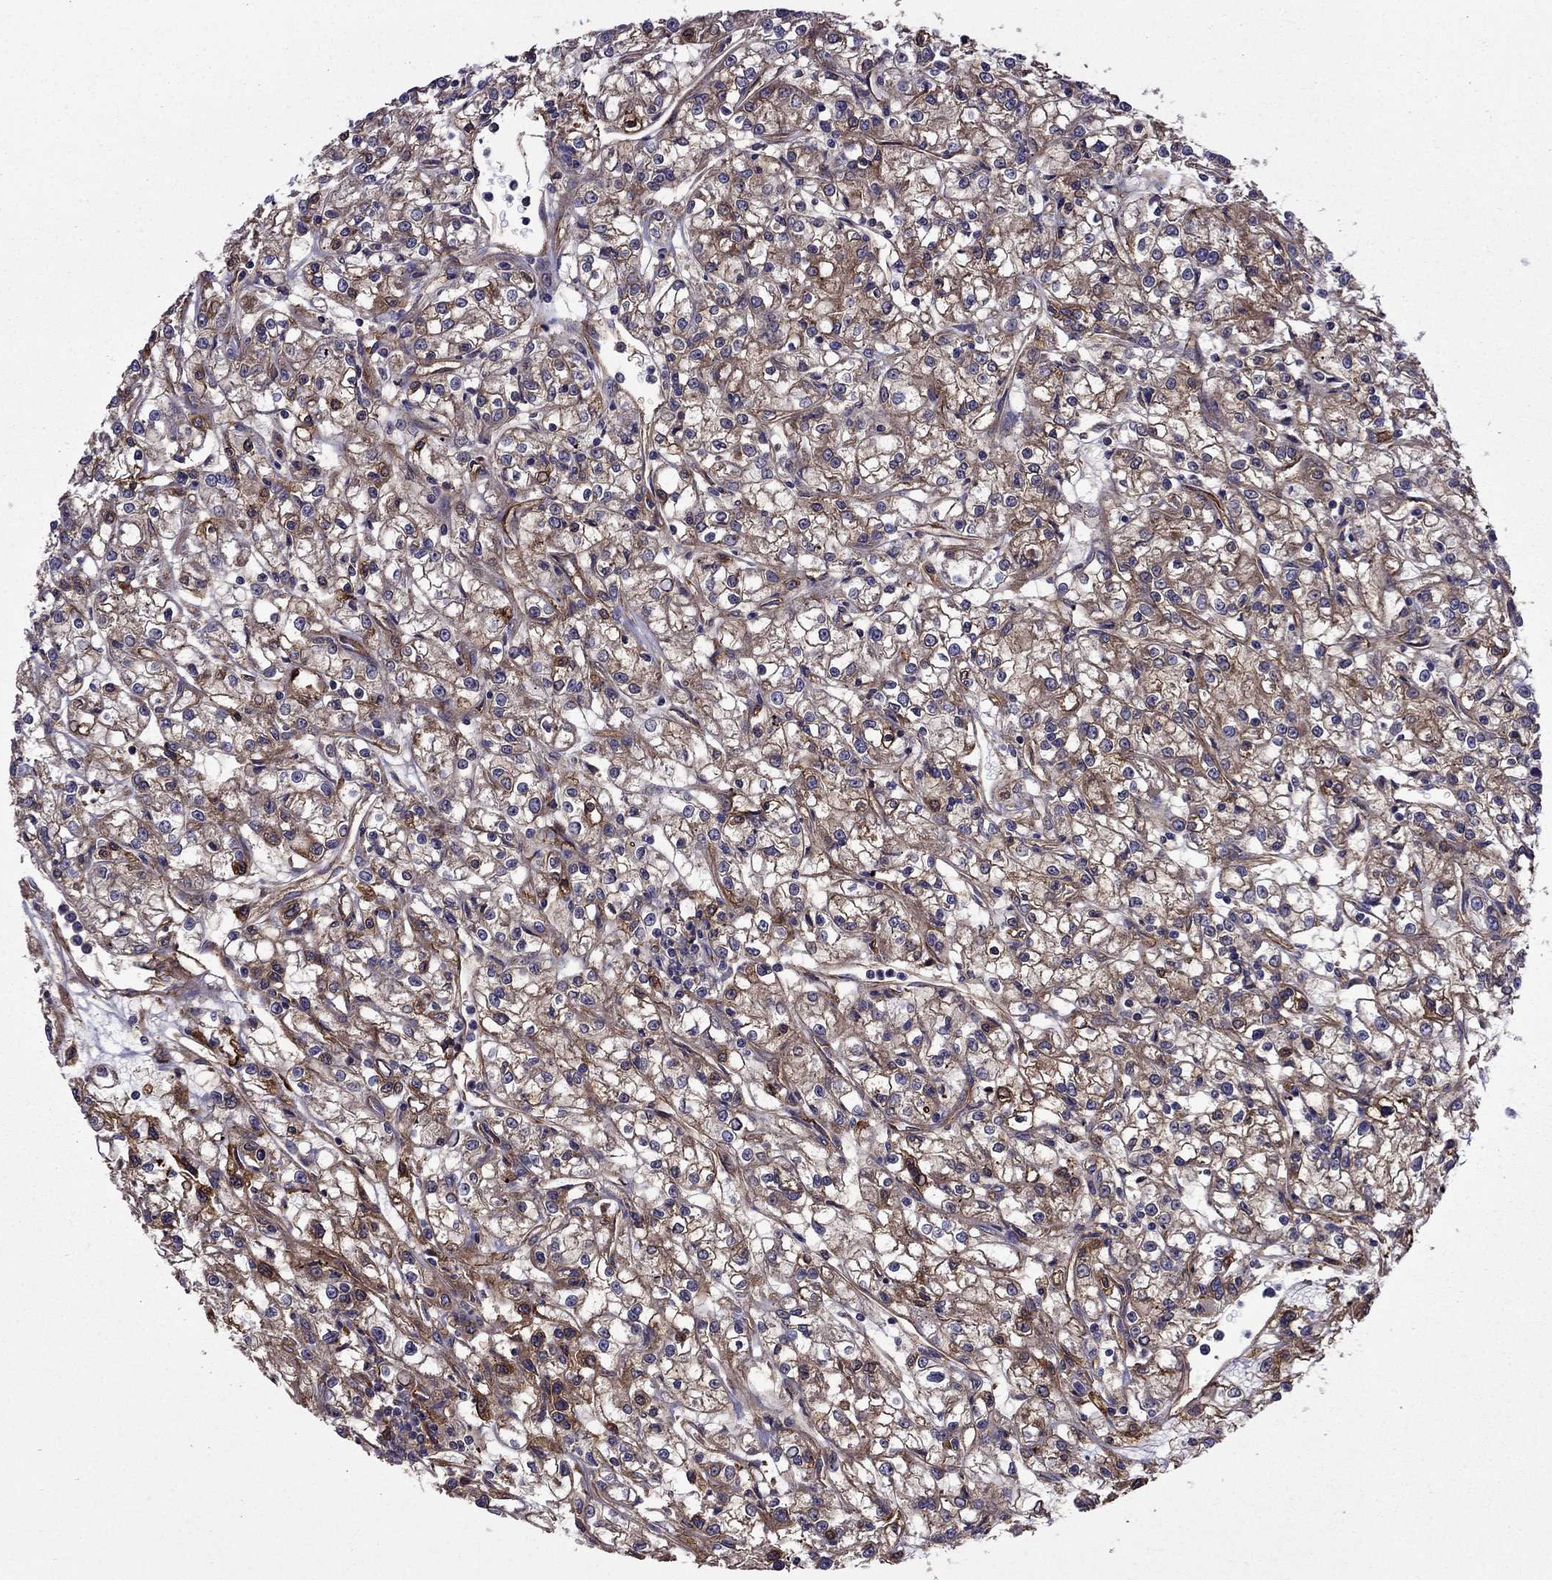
{"staining": {"intensity": "strong", "quantity": ">75%", "location": "cytoplasmic/membranous"}, "tissue": "renal cancer", "cell_type": "Tumor cells", "image_type": "cancer", "snomed": [{"axis": "morphology", "description": "Adenocarcinoma, NOS"}, {"axis": "topography", "description": "Kidney"}], "caption": "Brown immunohistochemical staining in human renal adenocarcinoma reveals strong cytoplasmic/membranous expression in about >75% of tumor cells. The staining was performed using DAB, with brown indicating positive protein expression. Nuclei are stained blue with hematoxylin.", "gene": "ITGB1", "patient": {"sex": "female", "age": 59}}